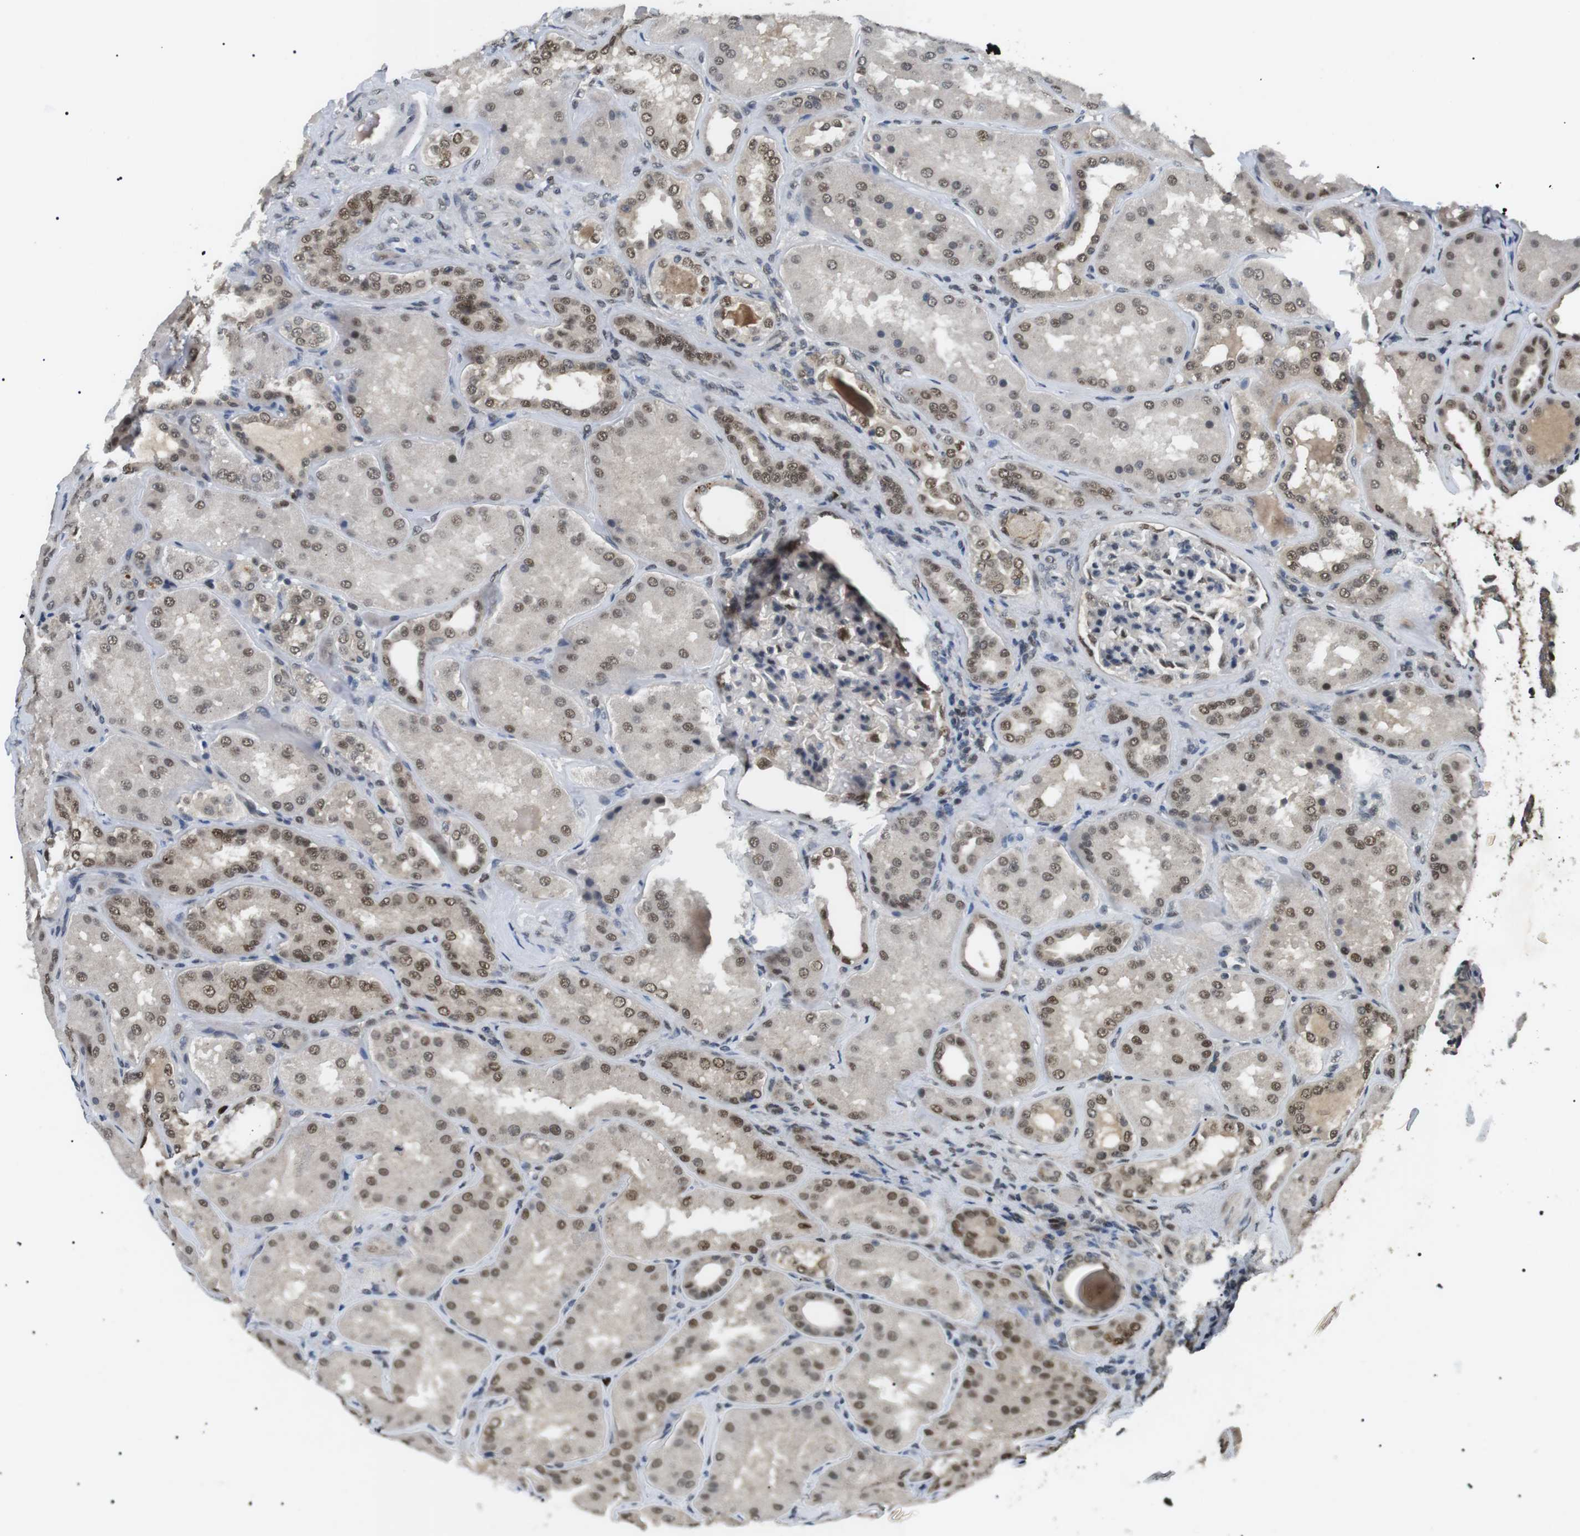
{"staining": {"intensity": "moderate", "quantity": "25%-75%", "location": "nuclear"}, "tissue": "kidney", "cell_type": "Cells in glomeruli", "image_type": "normal", "snomed": [{"axis": "morphology", "description": "Normal tissue, NOS"}, {"axis": "topography", "description": "Kidney"}], "caption": "An immunohistochemistry photomicrograph of normal tissue is shown. Protein staining in brown shows moderate nuclear positivity in kidney within cells in glomeruli.", "gene": "ORAI3", "patient": {"sex": "female", "age": 56}}